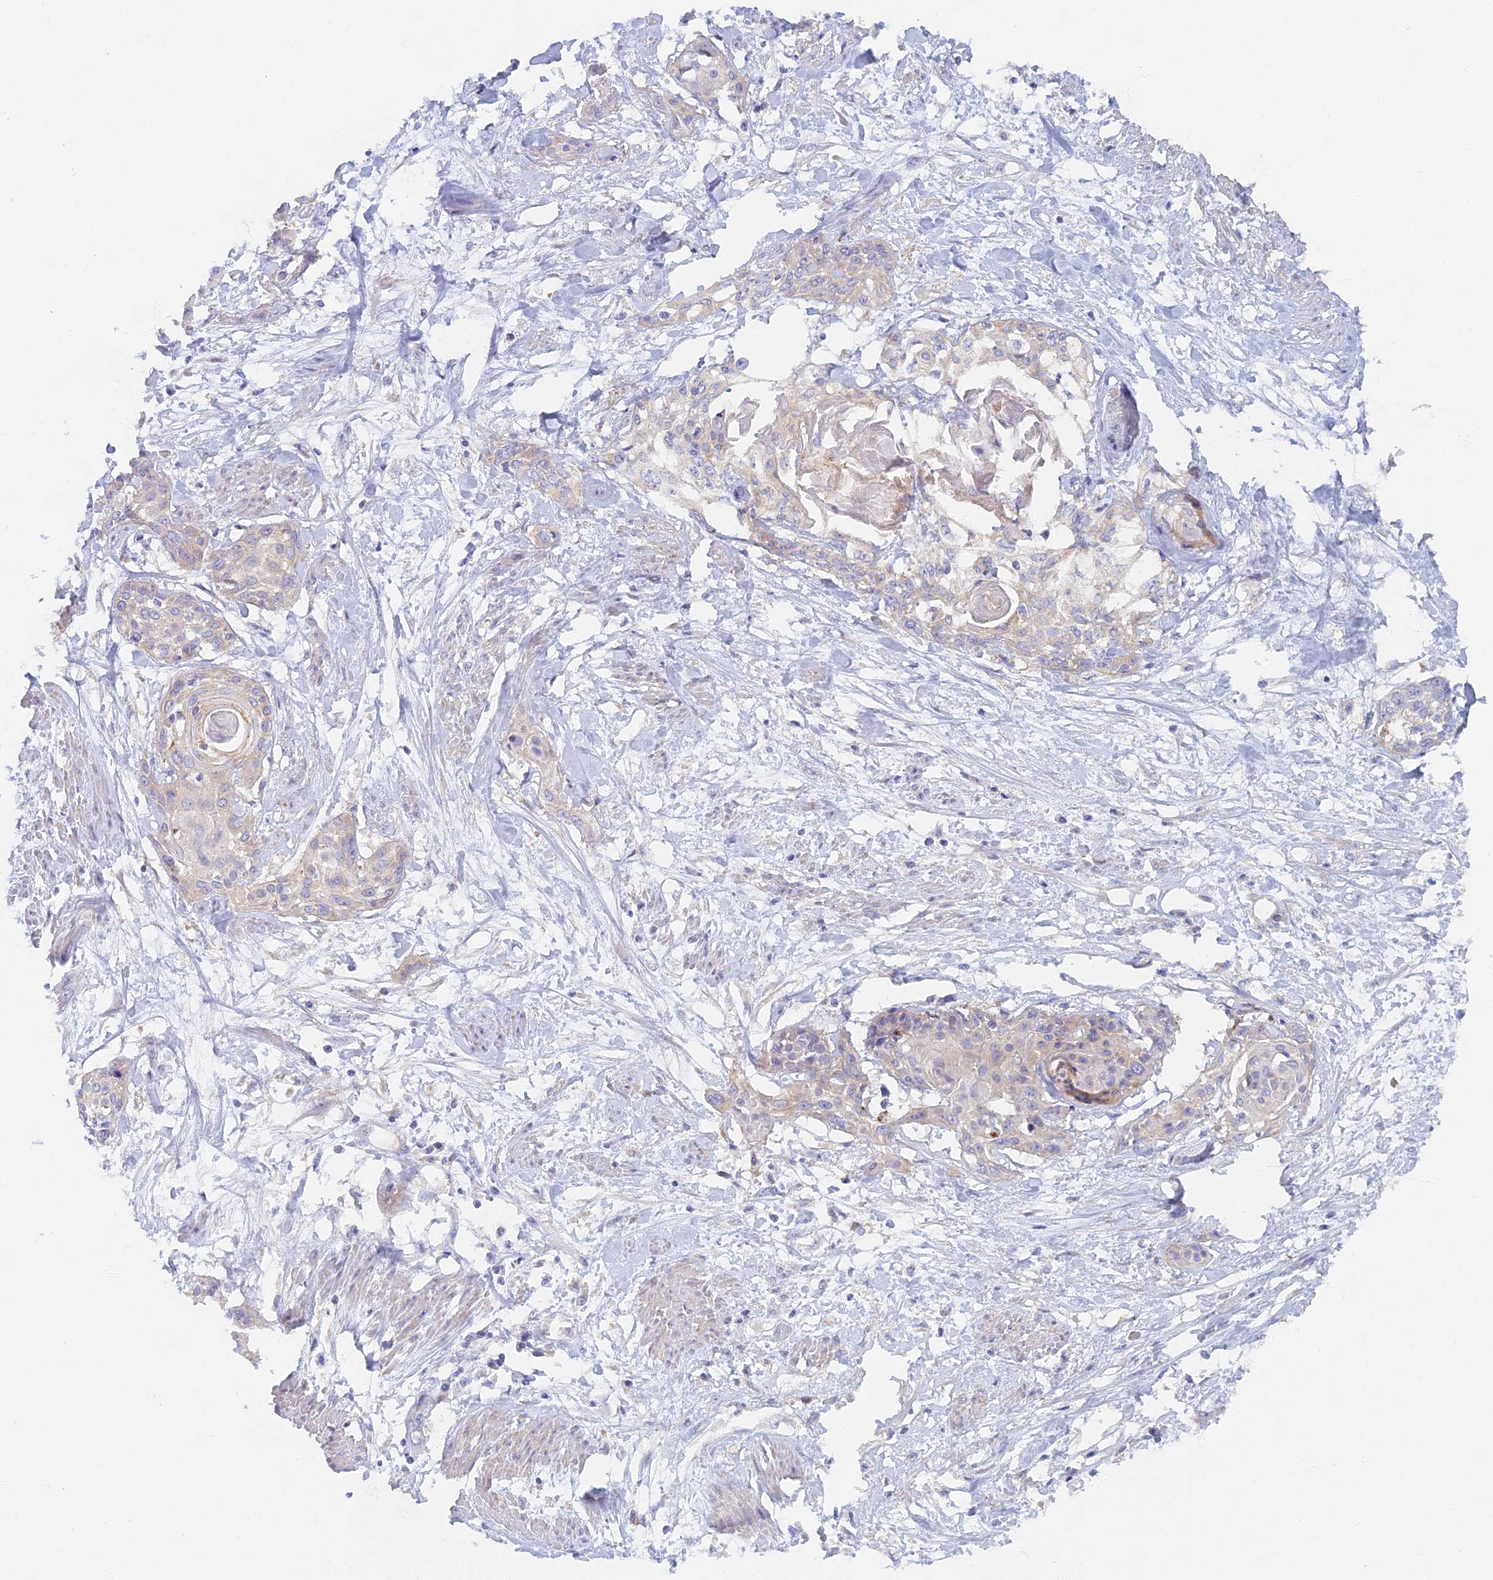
{"staining": {"intensity": "negative", "quantity": "none", "location": "none"}, "tissue": "cervical cancer", "cell_type": "Tumor cells", "image_type": "cancer", "snomed": [{"axis": "morphology", "description": "Squamous cell carcinoma, NOS"}, {"axis": "topography", "description": "Cervix"}], "caption": "Immunohistochemical staining of human cervical cancer exhibits no significant positivity in tumor cells.", "gene": "TMEM44", "patient": {"sex": "female", "age": 57}}